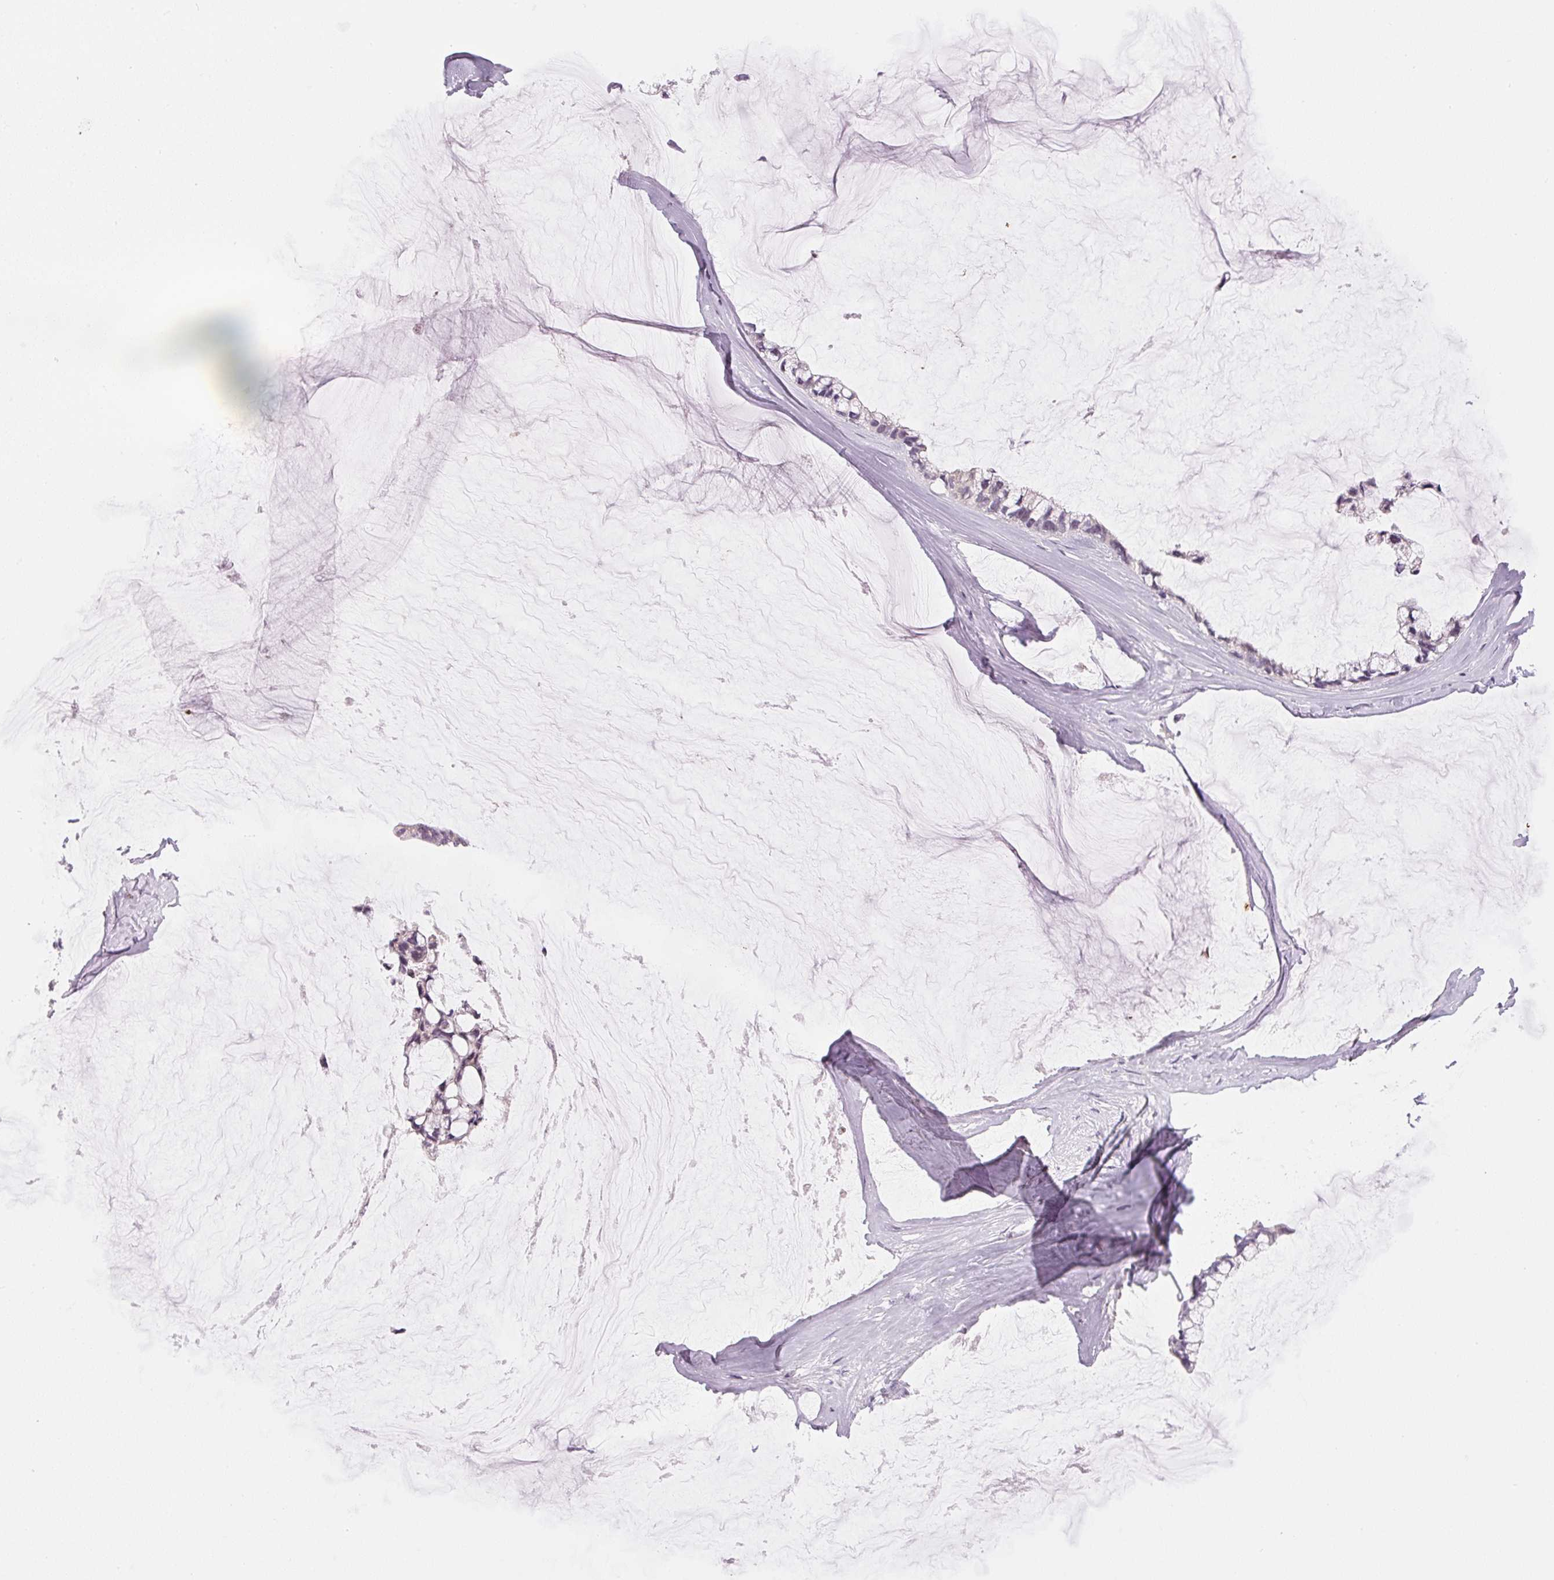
{"staining": {"intensity": "negative", "quantity": "none", "location": "none"}, "tissue": "ovarian cancer", "cell_type": "Tumor cells", "image_type": "cancer", "snomed": [{"axis": "morphology", "description": "Cystadenocarcinoma, mucinous, NOS"}, {"axis": "topography", "description": "Ovary"}], "caption": "High power microscopy micrograph of an immunohistochemistry histopathology image of ovarian cancer, revealing no significant positivity in tumor cells.", "gene": "SGF29", "patient": {"sex": "female", "age": 39}}